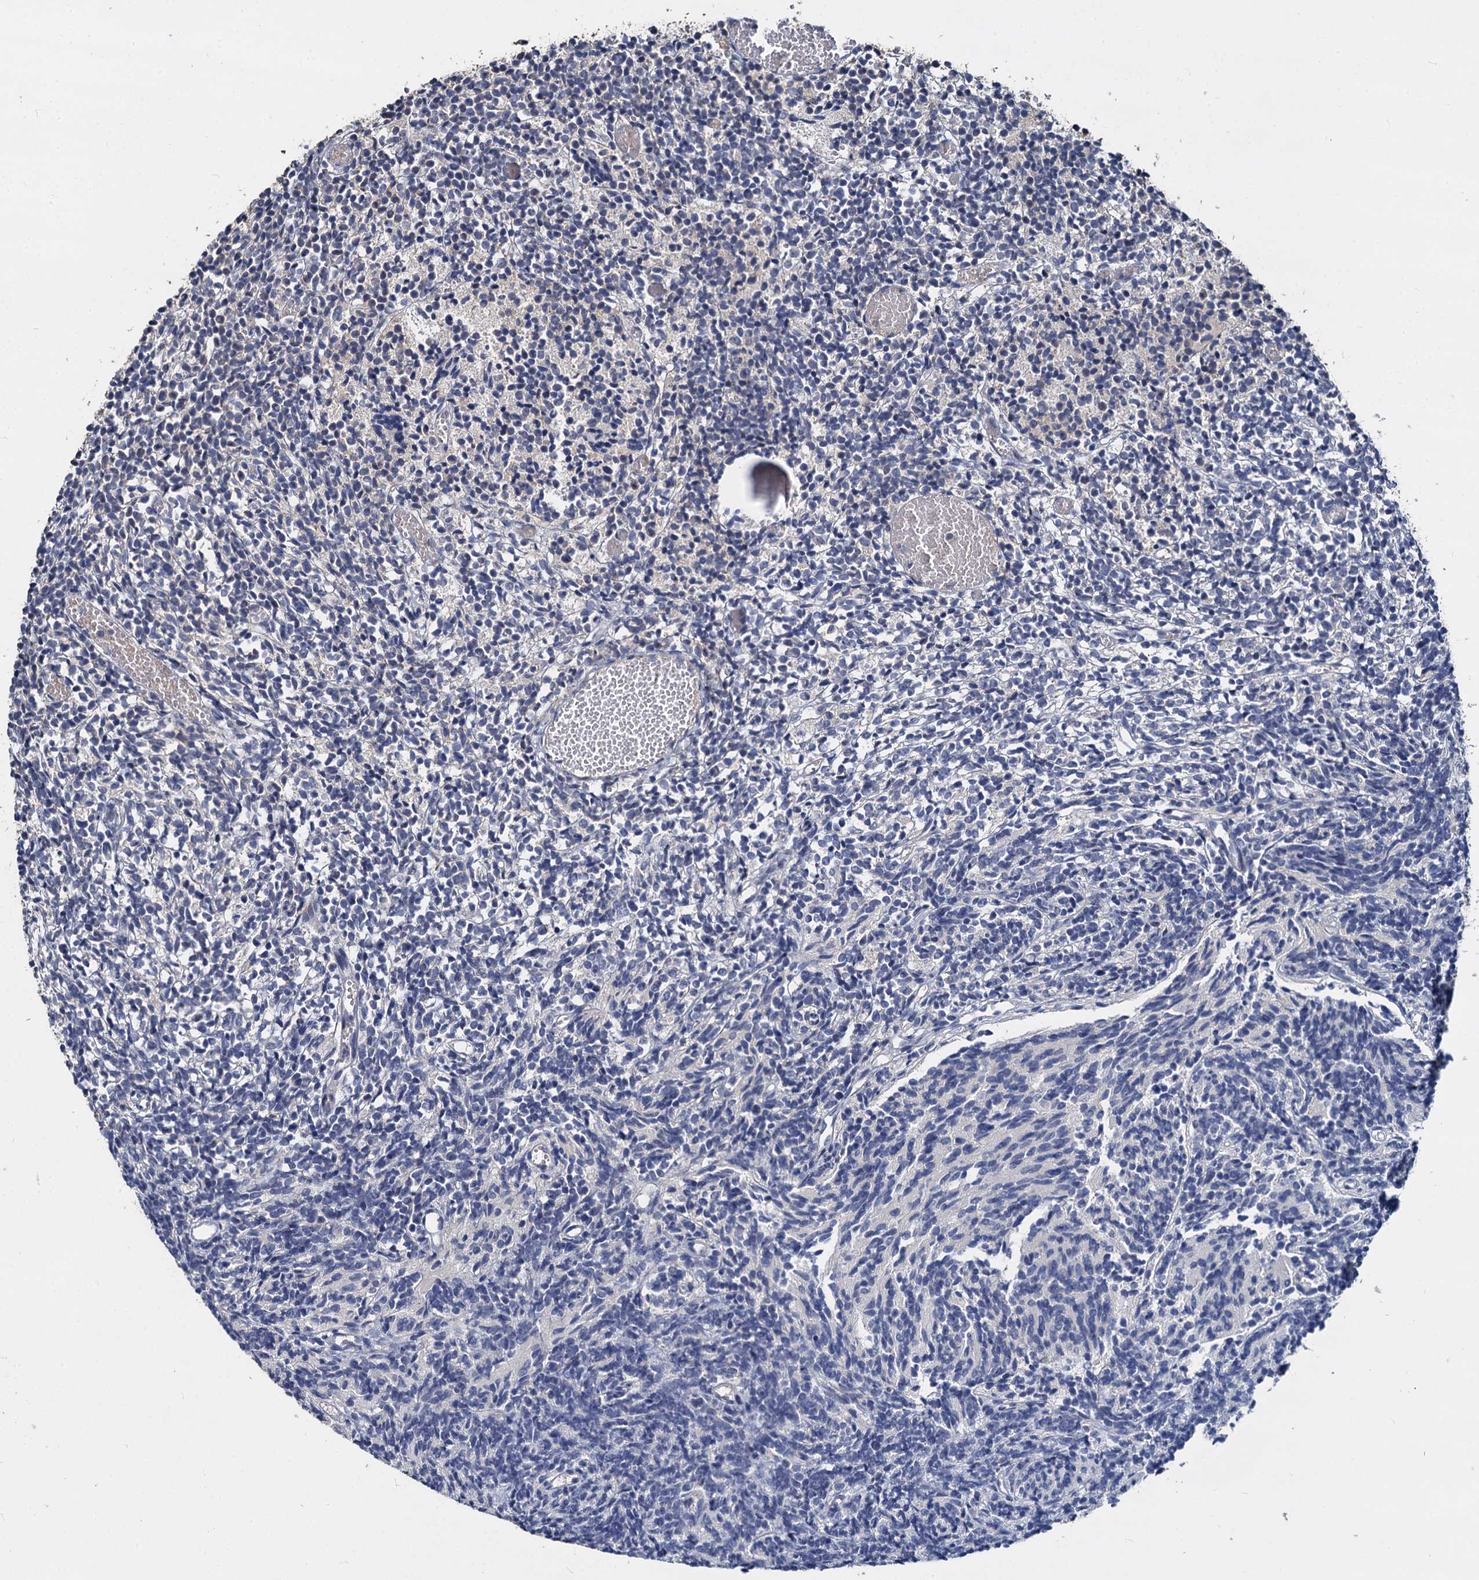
{"staining": {"intensity": "negative", "quantity": "none", "location": "none"}, "tissue": "glioma", "cell_type": "Tumor cells", "image_type": "cancer", "snomed": [{"axis": "morphology", "description": "Glioma, malignant, Low grade"}, {"axis": "topography", "description": "Brain"}], "caption": "Human low-grade glioma (malignant) stained for a protein using IHC reveals no expression in tumor cells.", "gene": "CCDC184", "patient": {"sex": "female", "age": 1}}